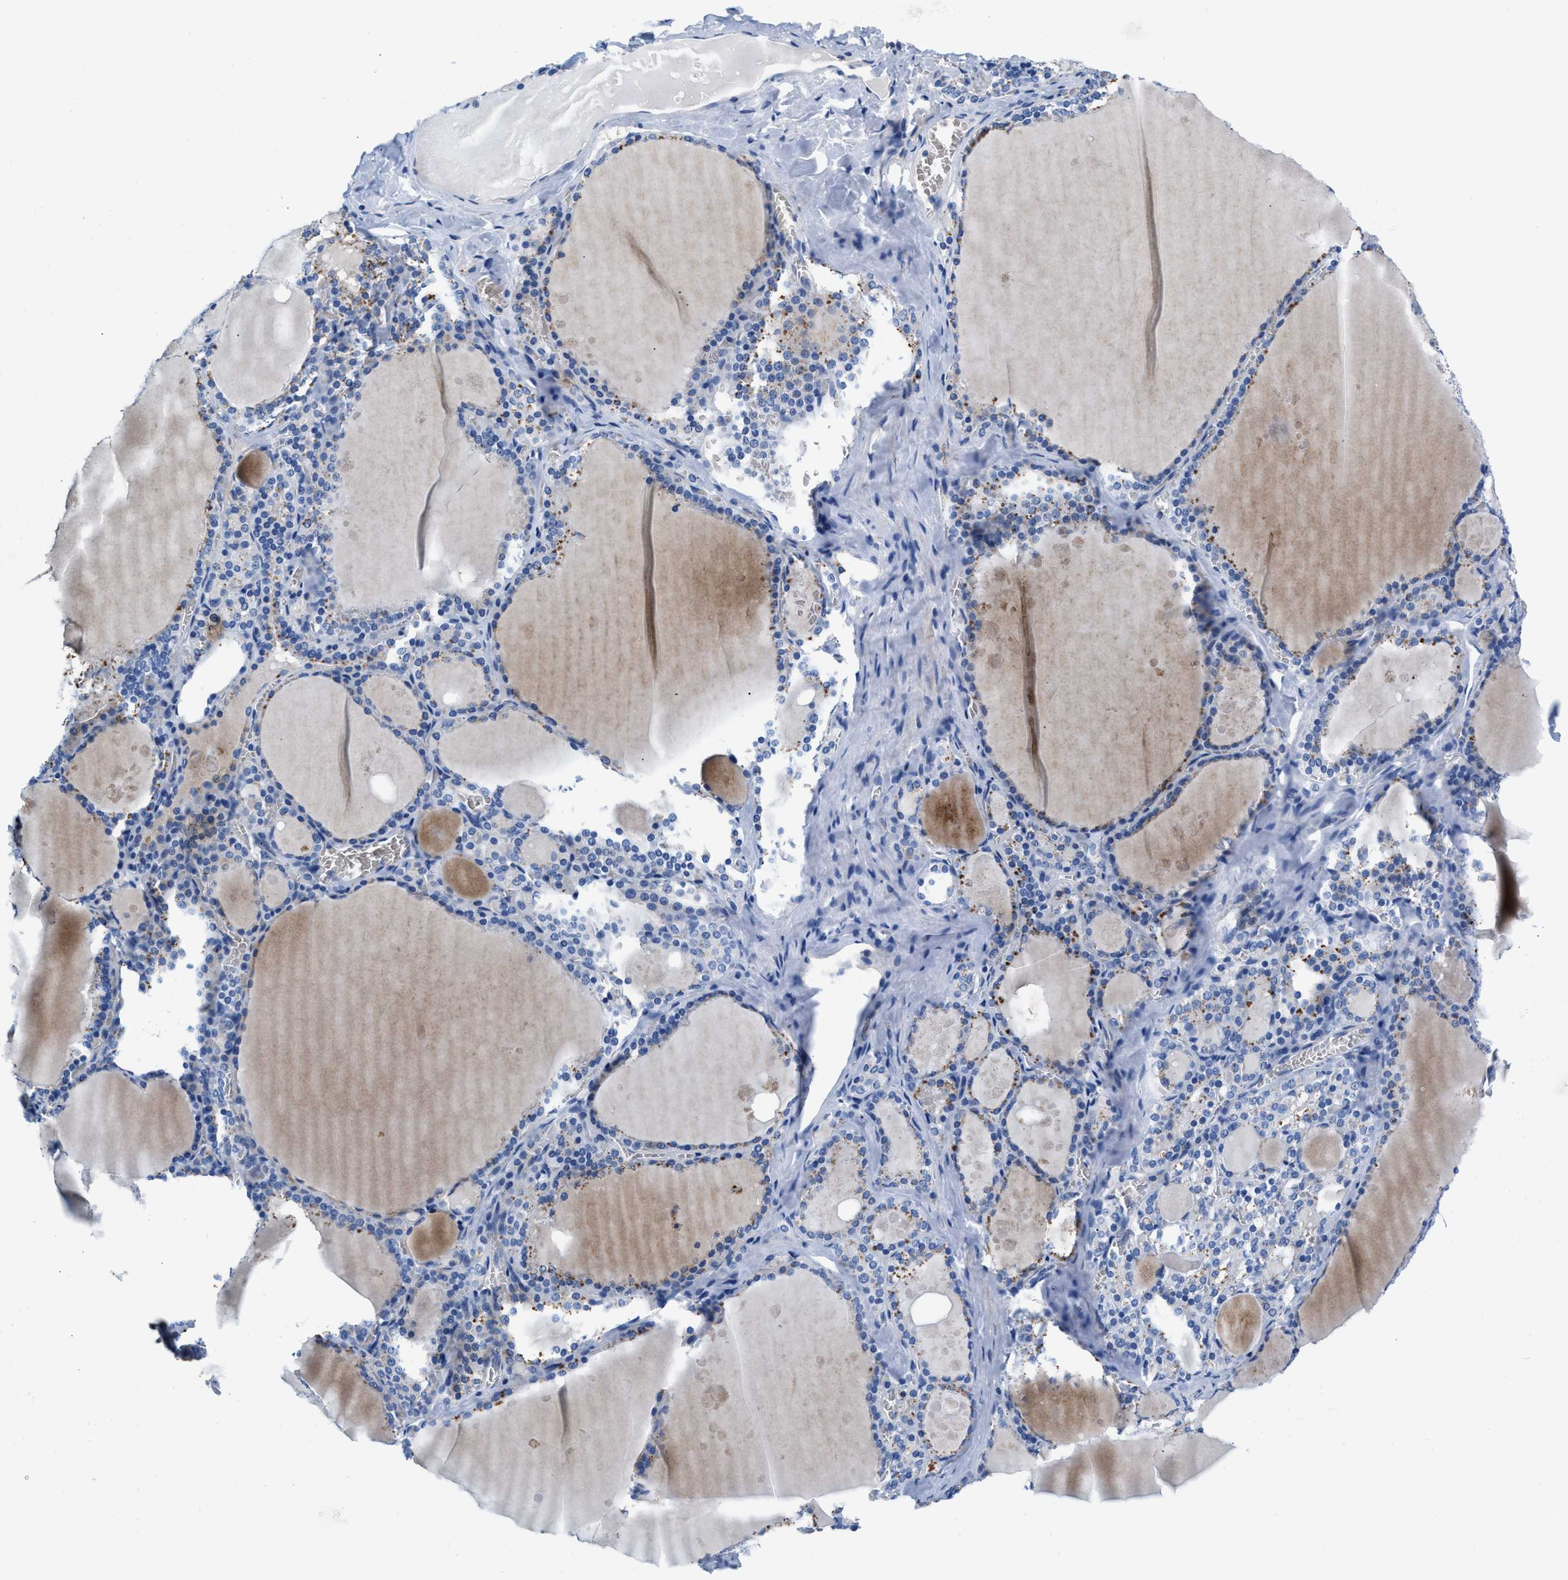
{"staining": {"intensity": "moderate", "quantity": "25%-75%", "location": "cytoplasmic/membranous"}, "tissue": "thyroid gland", "cell_type": "Glandular cells", "image_type": "normal", "snomed": [{"axis": "morphology", "description": "Normal tissue, NOS"}, {"axis": "topography", "description": "Thyroid gland"}], "caption": "Immunohistochemistry image of unremarkable thyroid gland: human thyroid gland stained using IHC exhibits medium levels of moderate protein expression localized specifically in the cytoplasmic/membranous of glandular cells, appearing as a cytoplasmic/membranous brown color.", "gene": "SLFN13", "patient": {"sex": "male", "age": 56}}